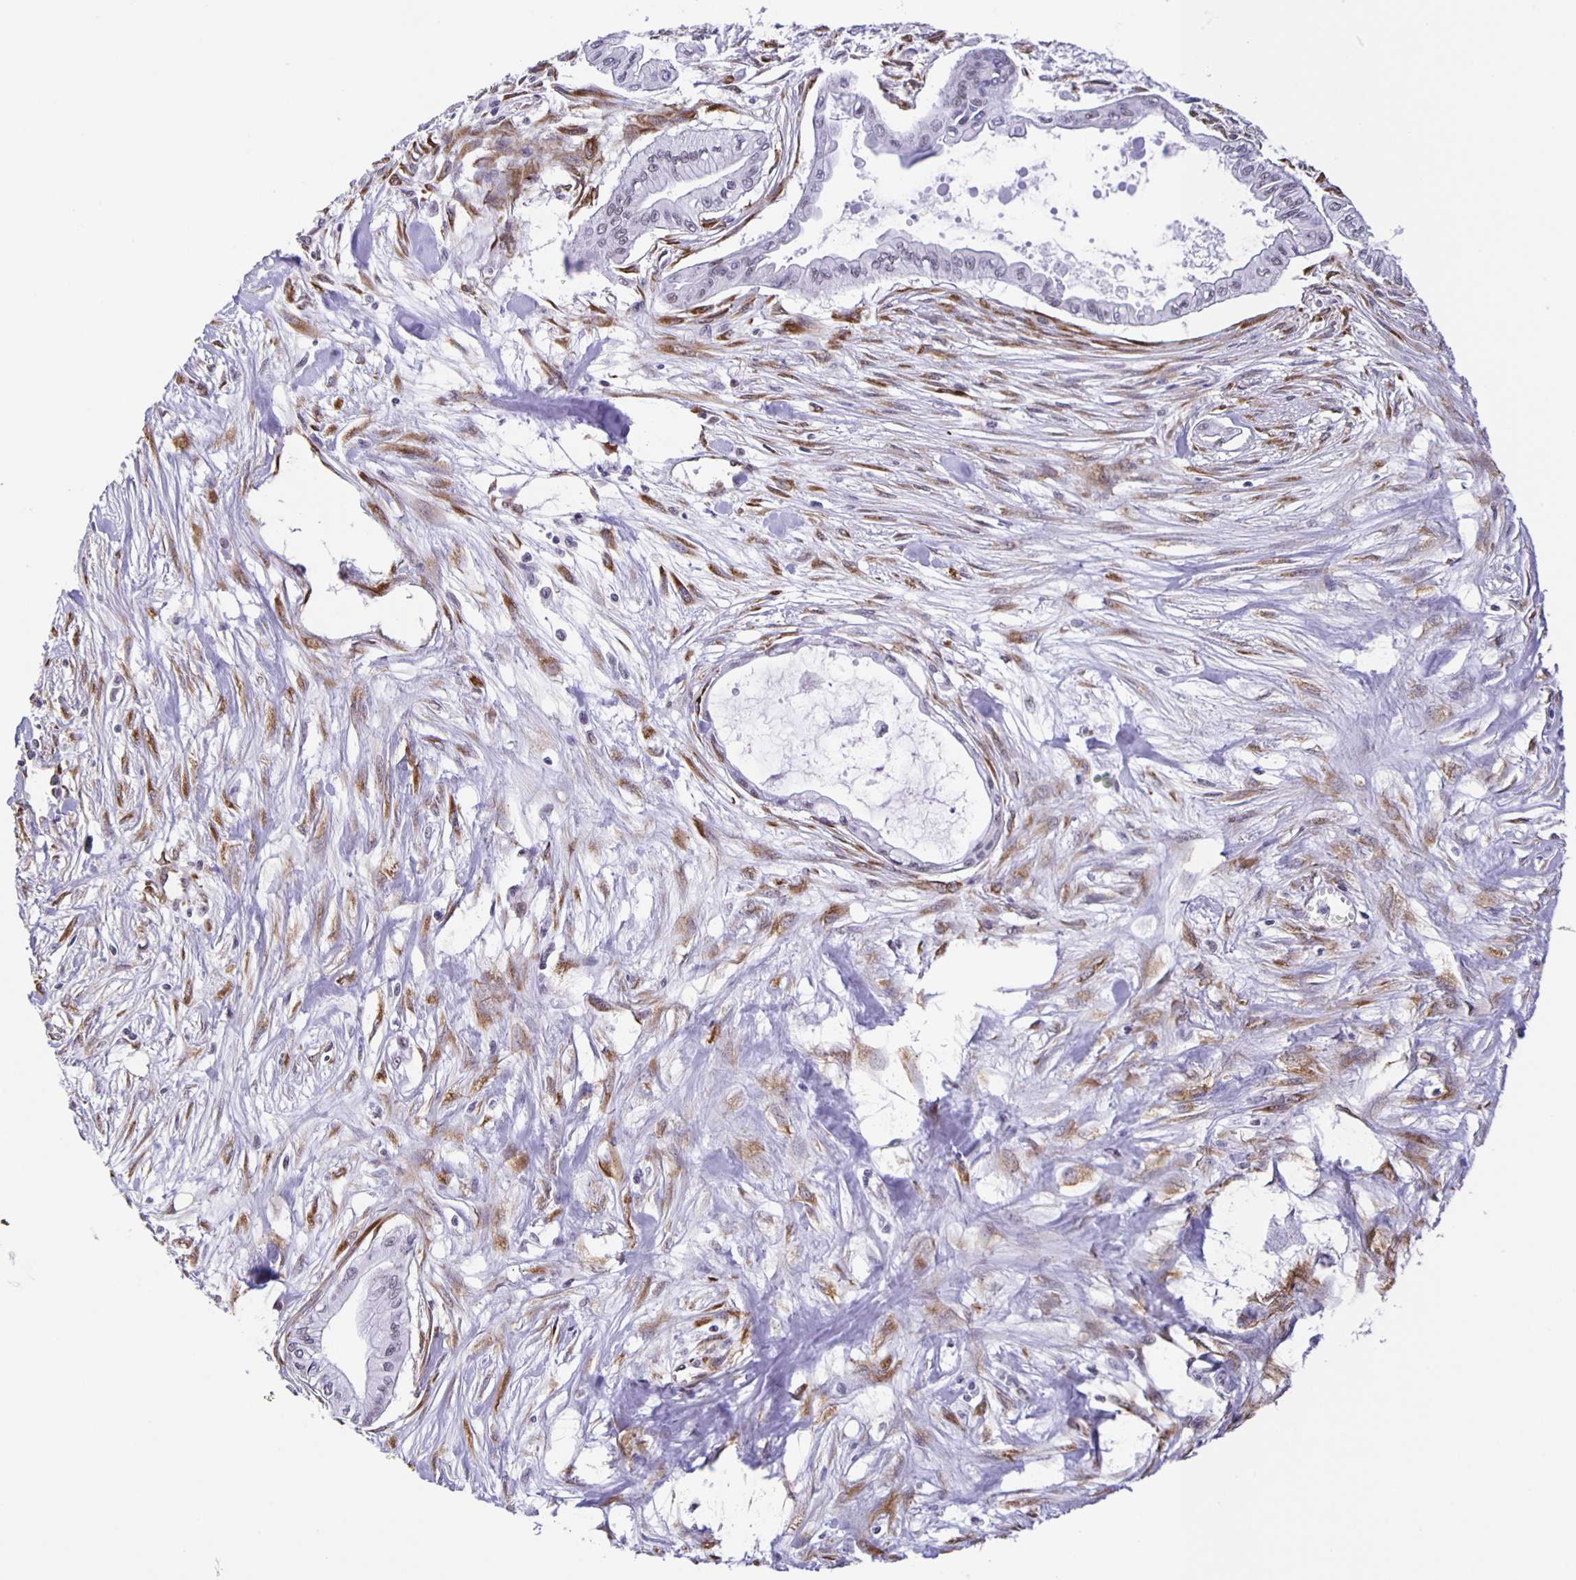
{"staining": {"intensity": "negative", "quantity": "none", "location": "none"}, "tissue": "pancreatic cancer", "cell_type": "Tumor cells", "image_type": "cancer", "snomed": [{"axis": "morphology", "description": "Adenocarcinoma, NOS"}, {"axis": "topography", "description": "Pancreas"}], "caption": "Tumor cells are negative for brown protein staining in pancreatic adenocarcinoma.", "gene": "ZRANB2", "patient": {"sex": "female", "age": 68}}